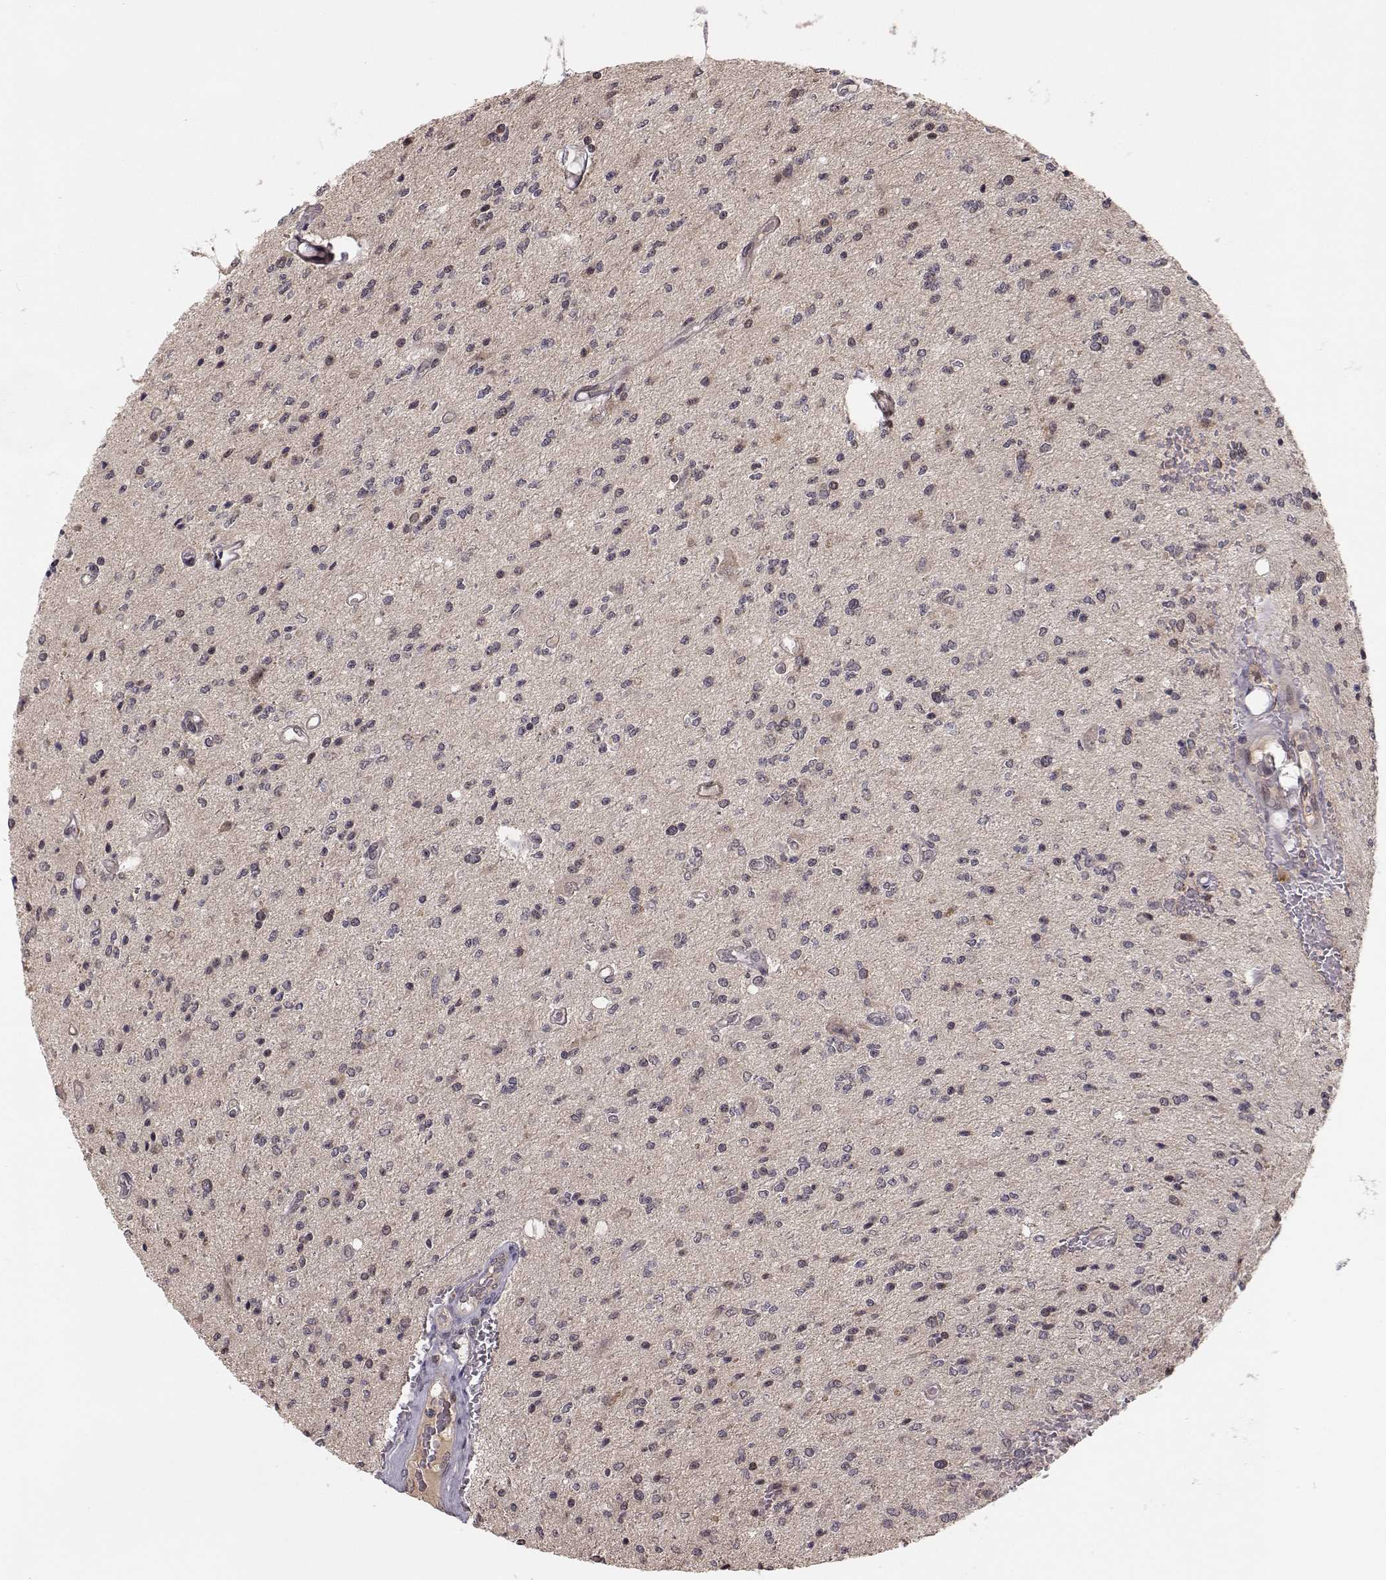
{"staining": {"intensity": "weak", "quantity": "25%-75%", "location": "cytoplasmic/membranous"}, "tissue": "glioma", "cell_type": "Tumor cells", "image_type": "cancer", "snomed": [{"axis": "morphology", "description": "Glioma, malignant, Low grade"}, {"axis": "topography", "description": "Brain"}], "caption": "The immunohistochemical stain labels weak cytoplasmic/membranous positivity in tumor cells of low-grade glioma (malignant) tissue.", "gene": "PLEKHG3", "patient": {"sex": "male", "age": 67}}